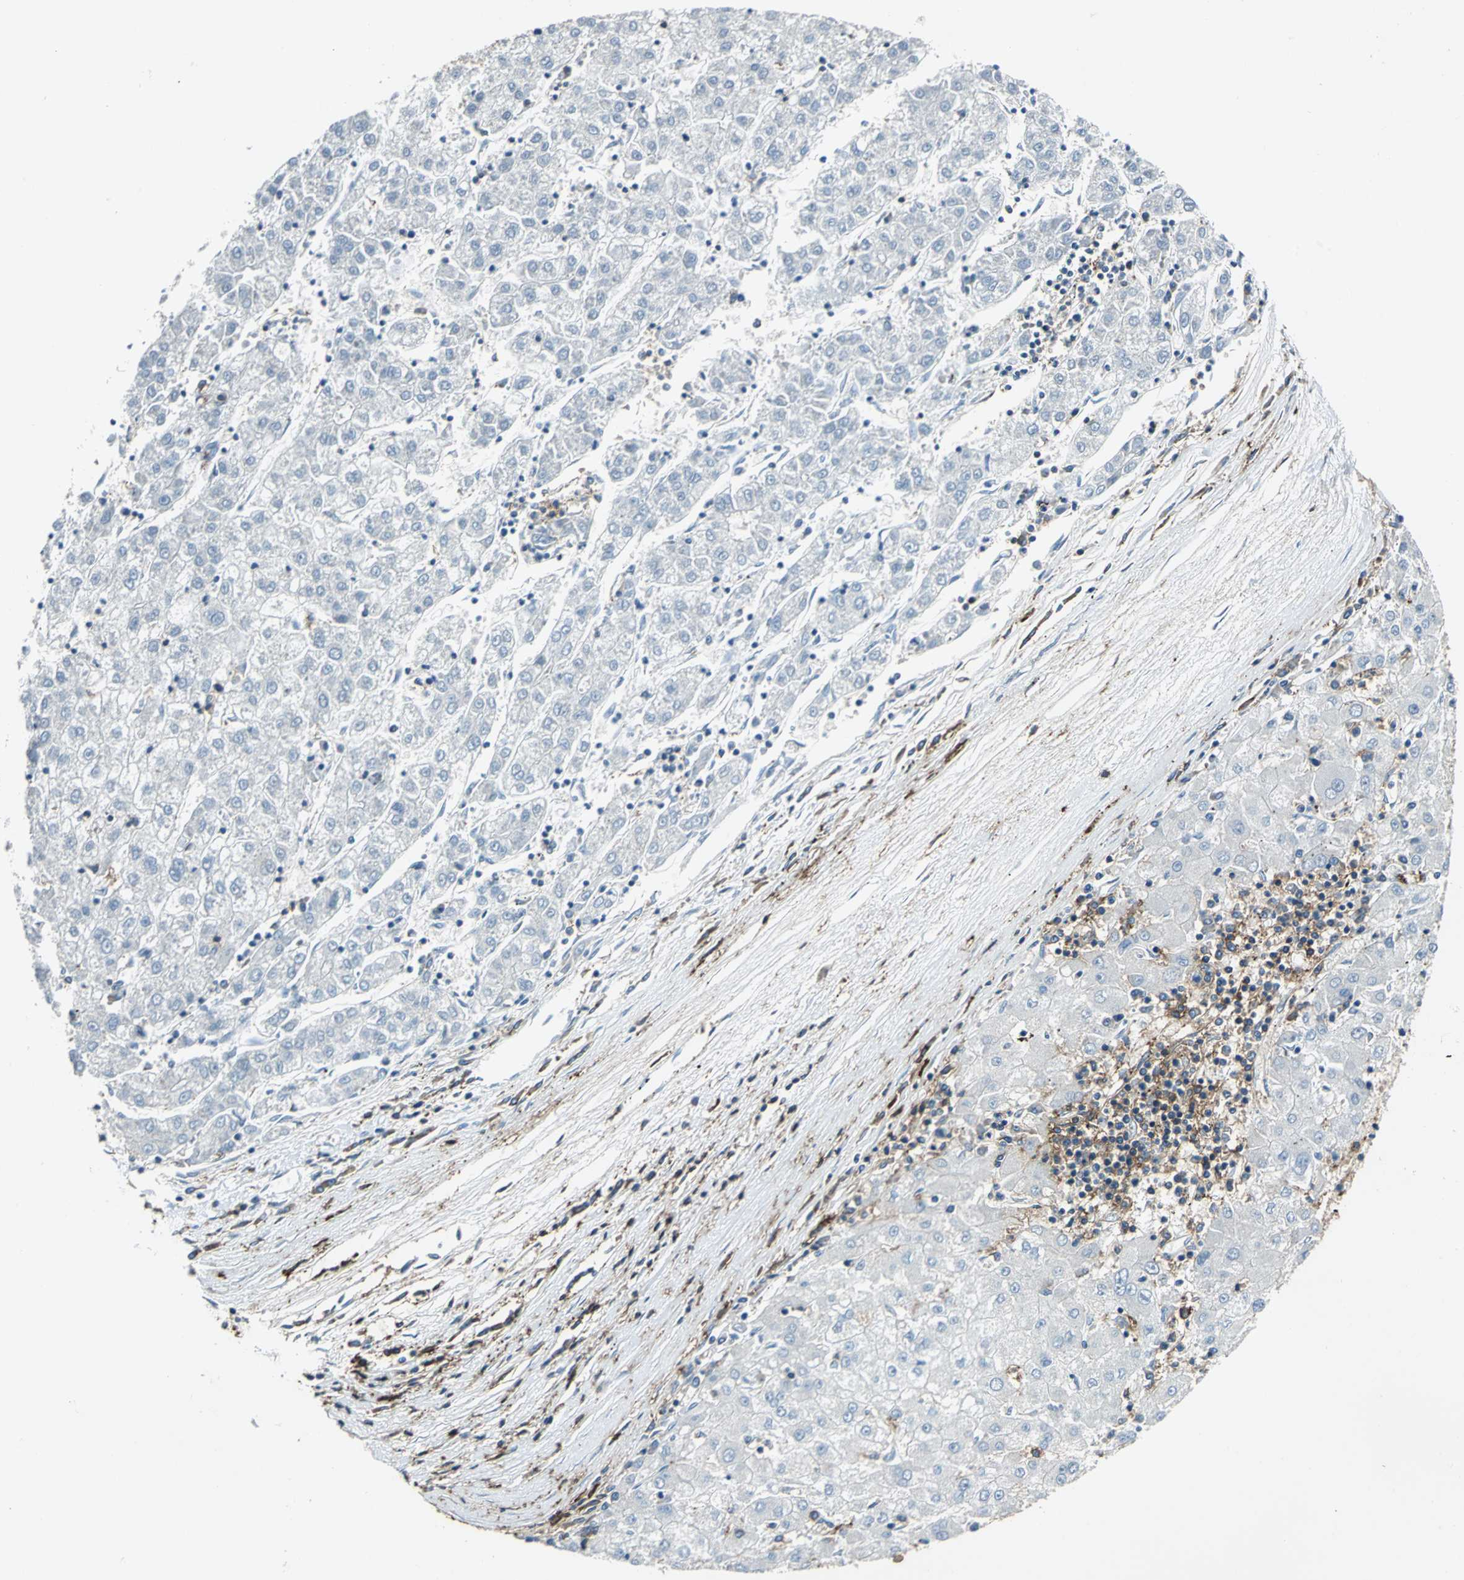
{"staining": {"intensity": "negative", "quantity": "none", "location": "none"}, "tissue": "liver cancer", "cell_type": "Tumor cells", "image_type": "cancer", "snomed": [{"axis": "morphology", "description": "Carcinoma, Hepatocellular, NOS"}, {"axis": "topography", "description": "Liver"}], "caption": "Liver cancer was stained to show a protein in brown. There is no significant positivity in tumor cells. (Immunohistochemistry (ihc), brightfield microscopy, high magnification).", "gene": "CD44", "patient": {"sex": "male", "age": 72}}